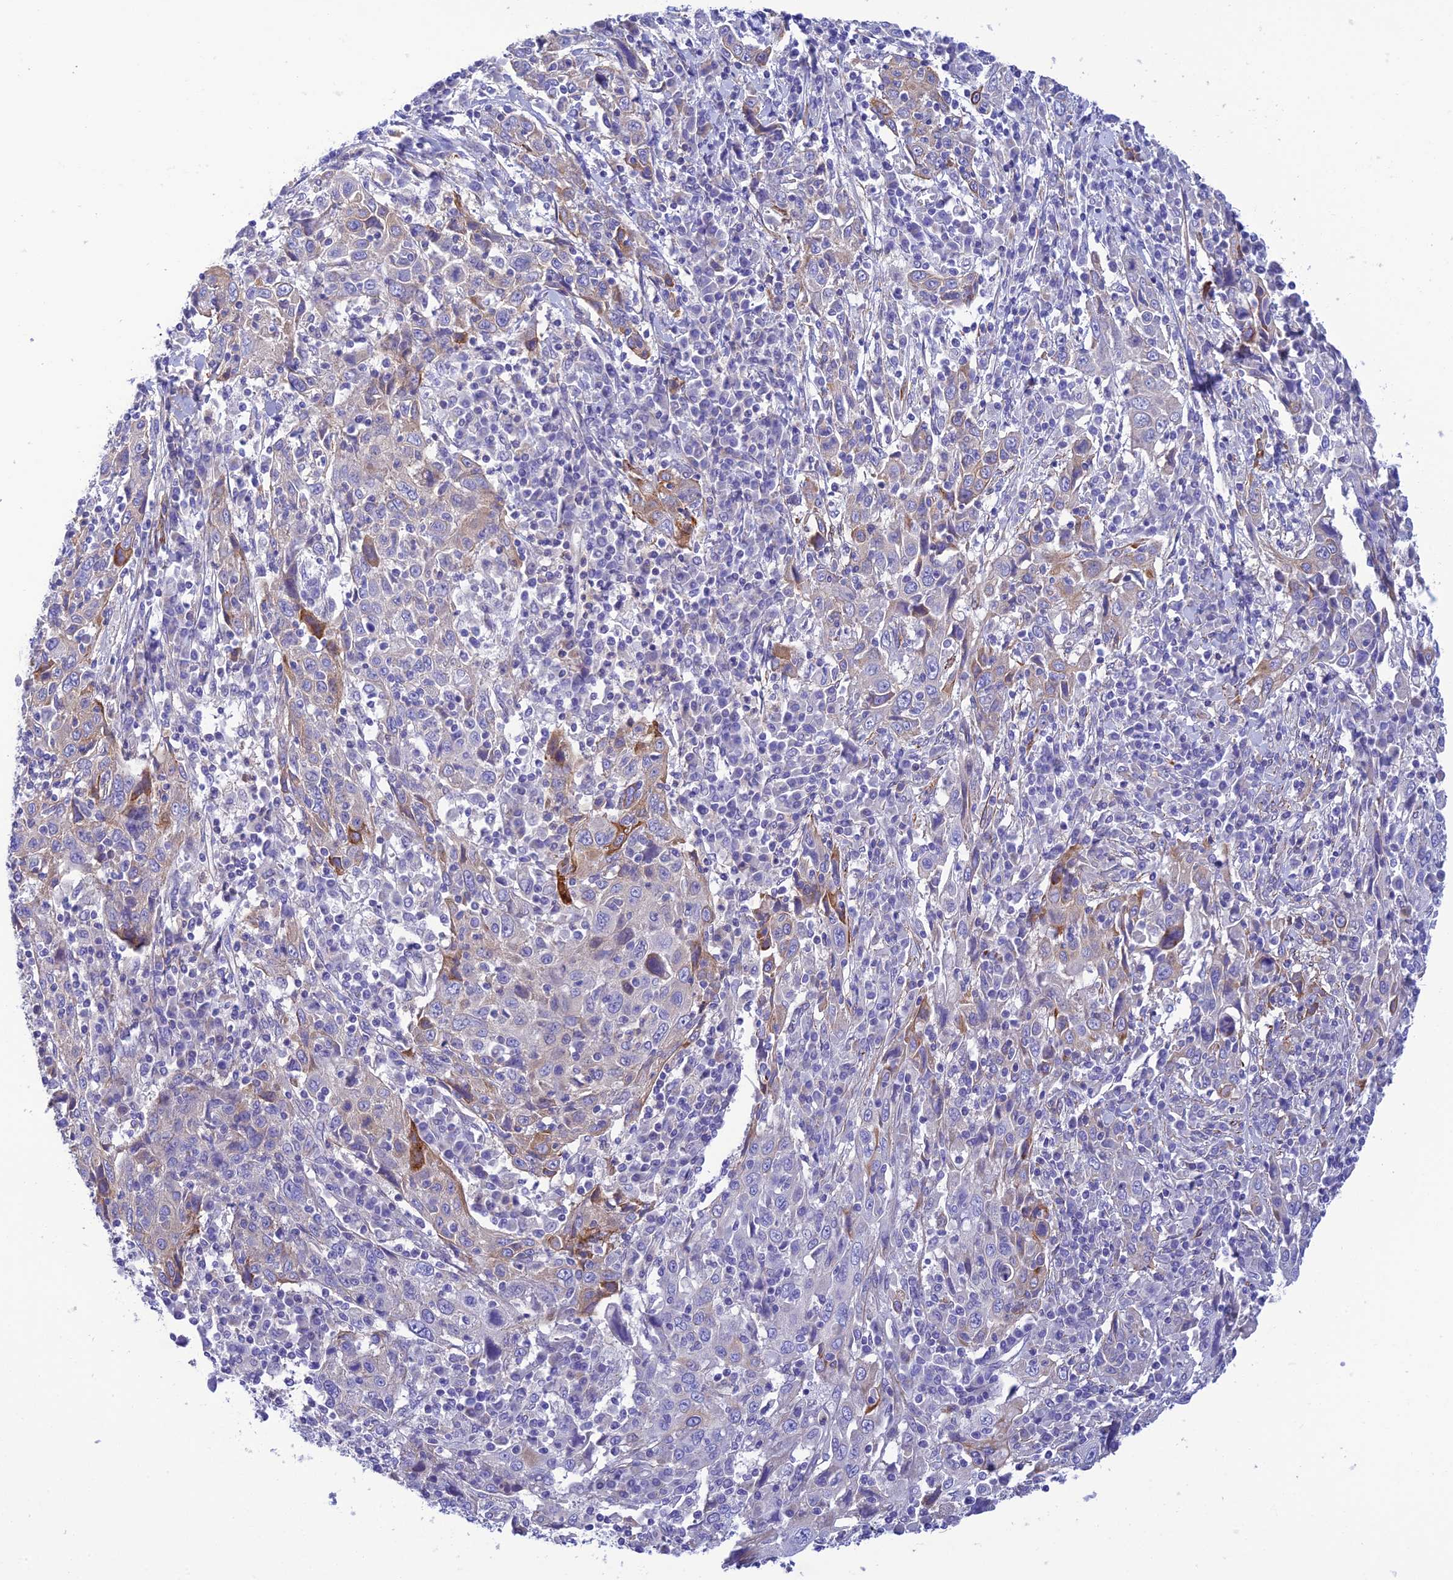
{"staining": {"intensity": "moderate", "quantity": "<25%", "location": "cytoplasmic/membranous"}, "tissue": "cervical cancer", "cell_type": "Tumor cells", "image_type": "cancer", "snomed": [{"axis": "morphology", "description": "Squamous cell carcinoma, NOS"}, {"axis": "topography", "description": "Cervix"}], "caption": "High-power microscopy captured an IHC micrograph of squamous cell carcinoma (cervical), revealing moderate cytoplasmic/membranous expression in approximately <25% of tumor cells.", "gene": "ZDHHC16", "patient": {"sex": "female", "age": 46}}